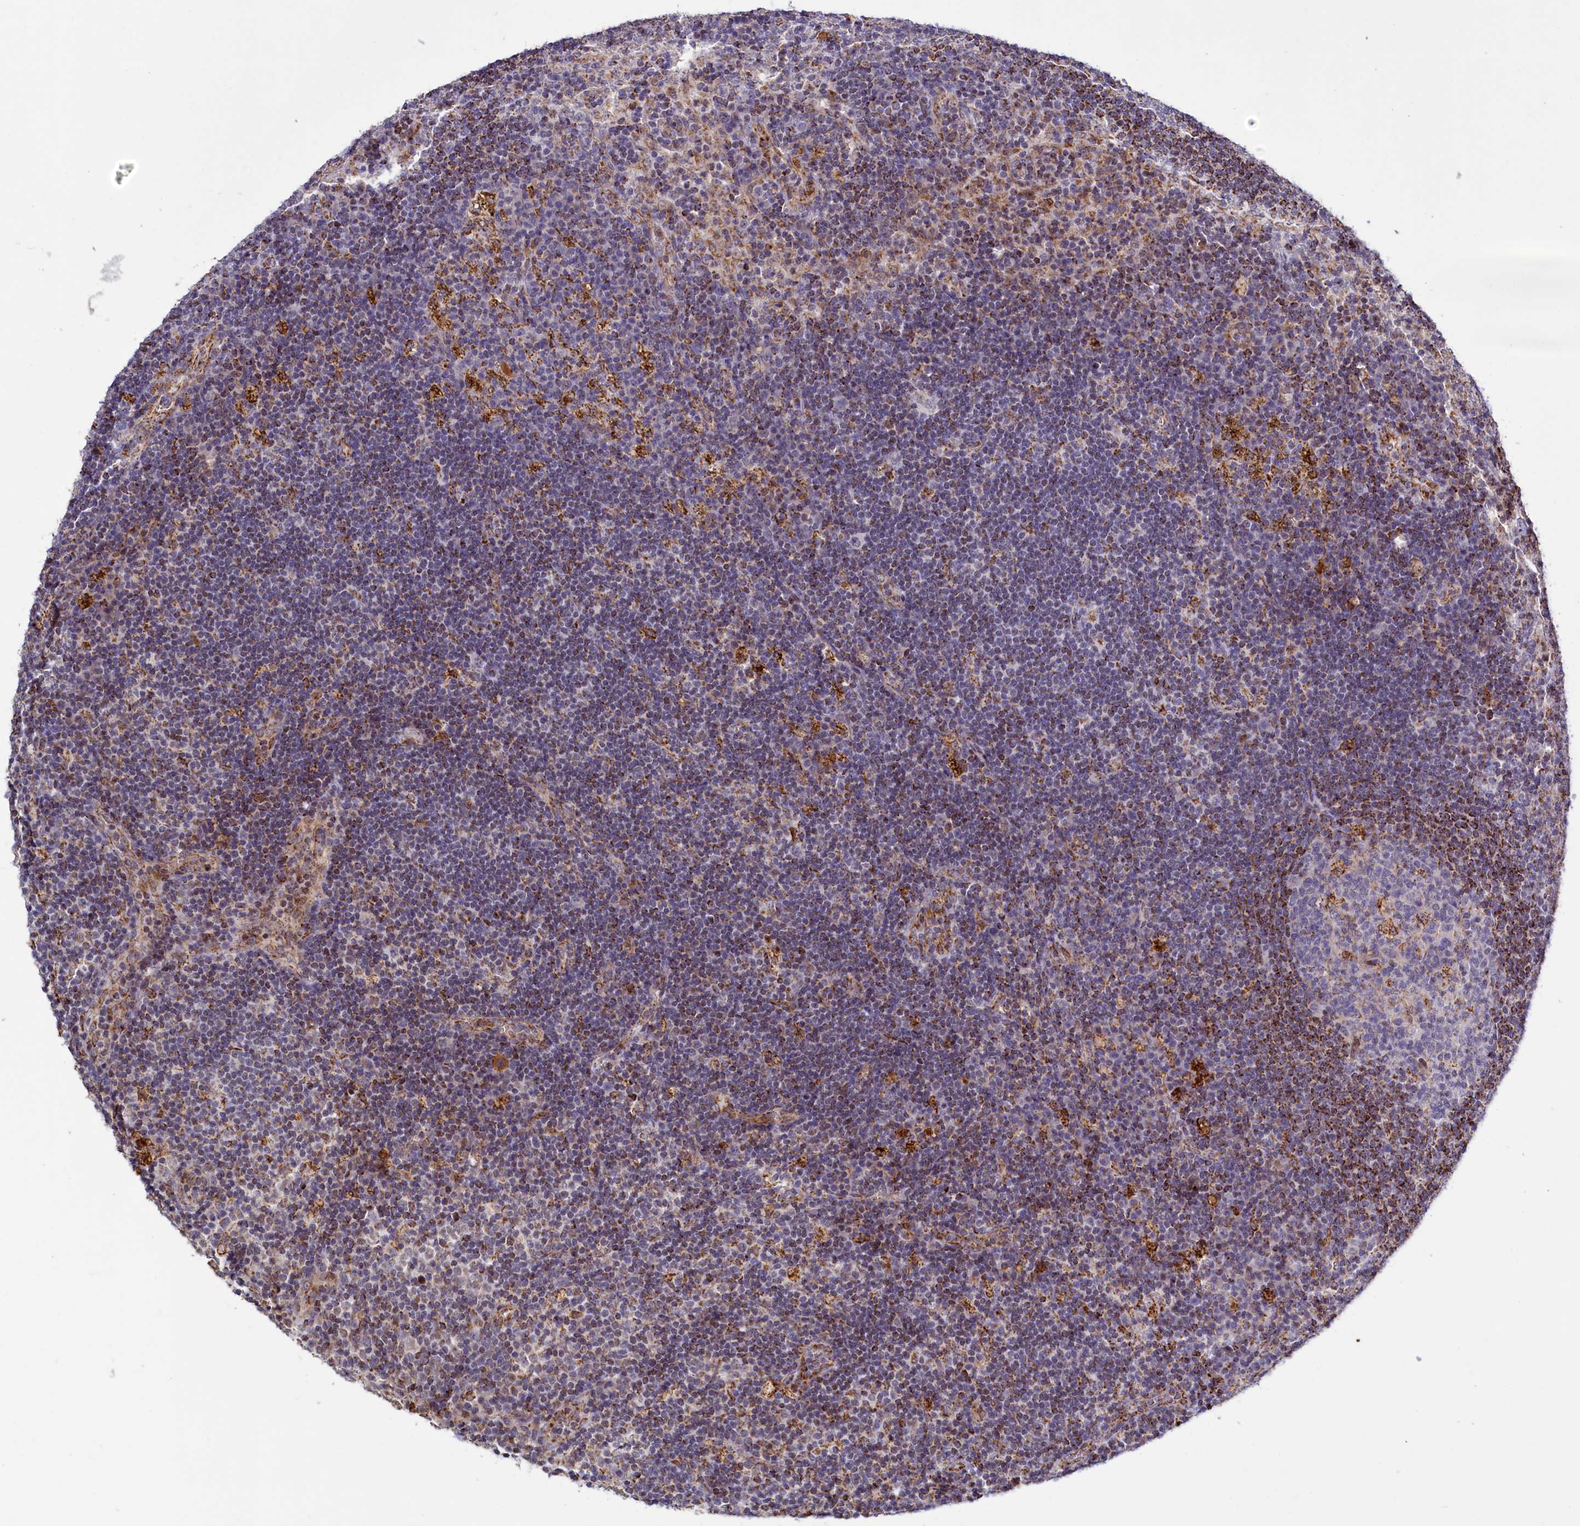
{"staining": {"intensity": "negative", "quantity": "none", "location": "none"}, "tissue": "lymph node", "cell_type": "Germinal center cells", "image_type": "normal", "snomed": [{"axis": "morphology", "description": "Normal tissue, NOS"}, {"axis": "topography", "description": "Lymph node"}], "caption": "Histopathology image shows no significant protein staining in germinal center cells of benign lymph node.", "gene": "DYNC2H1", "patient": {"sex": "female", "age": 70}}